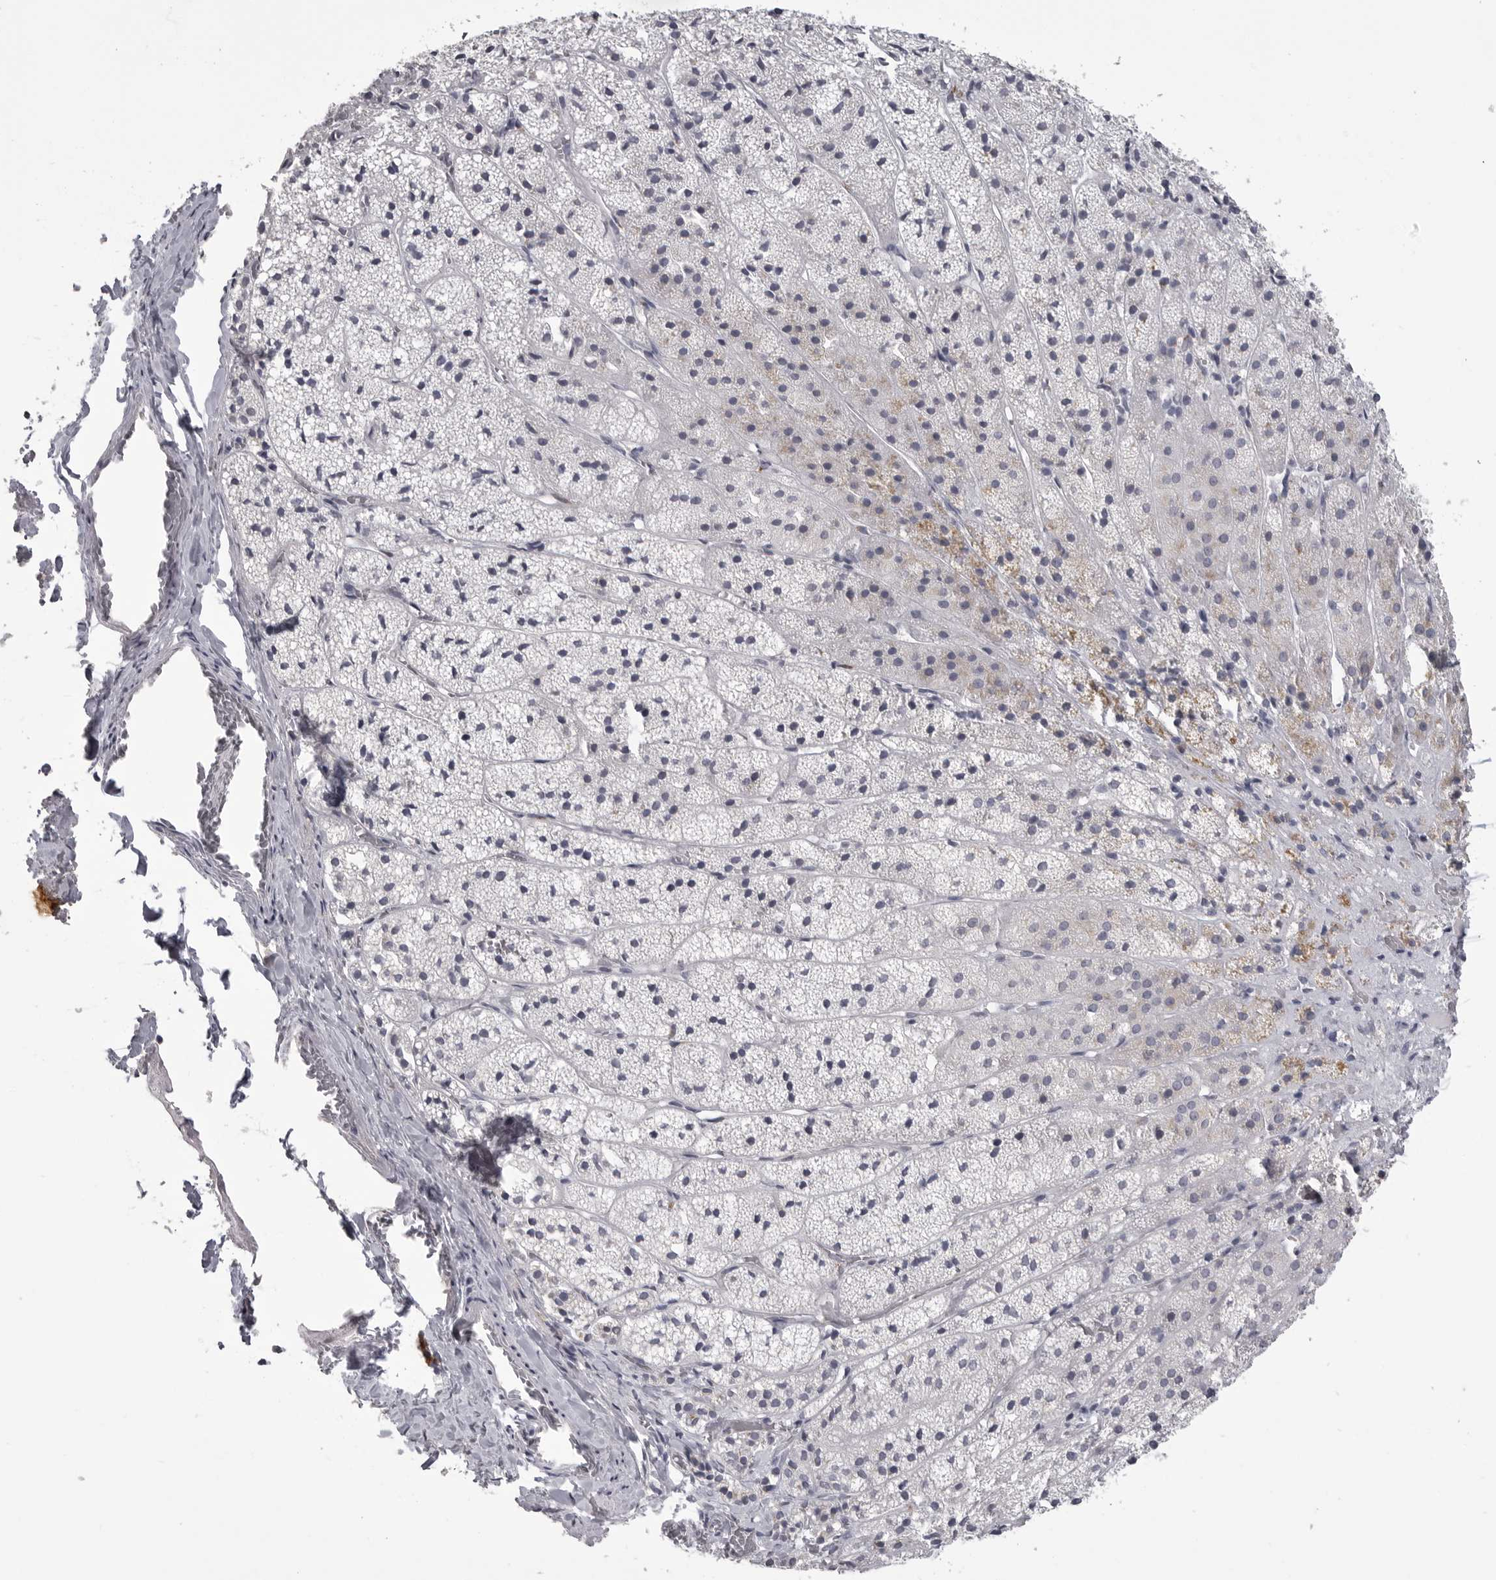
{"staining": {"intensity": "moderate", "quantity": "<25%", "location": "cytoplasmic/membranous"}, "tissue": "adrenal gland", "cell_type": "Glandular cells", "image_type": "normal", "snomed": [{"axis": "morphology", "description": "Normal tissue, NOS"}, {"axis": "topography", "description": "Adrenal gland"}], "caption": "This is a micrograph of immunohistochemistry (IHC) staining of benign adrenal gland, which shows moderate positivity in the cytoplasmic/membranous of glandular cells.", "gene": "TIMP1", "patient": {"sex": "female", "age": 44}}